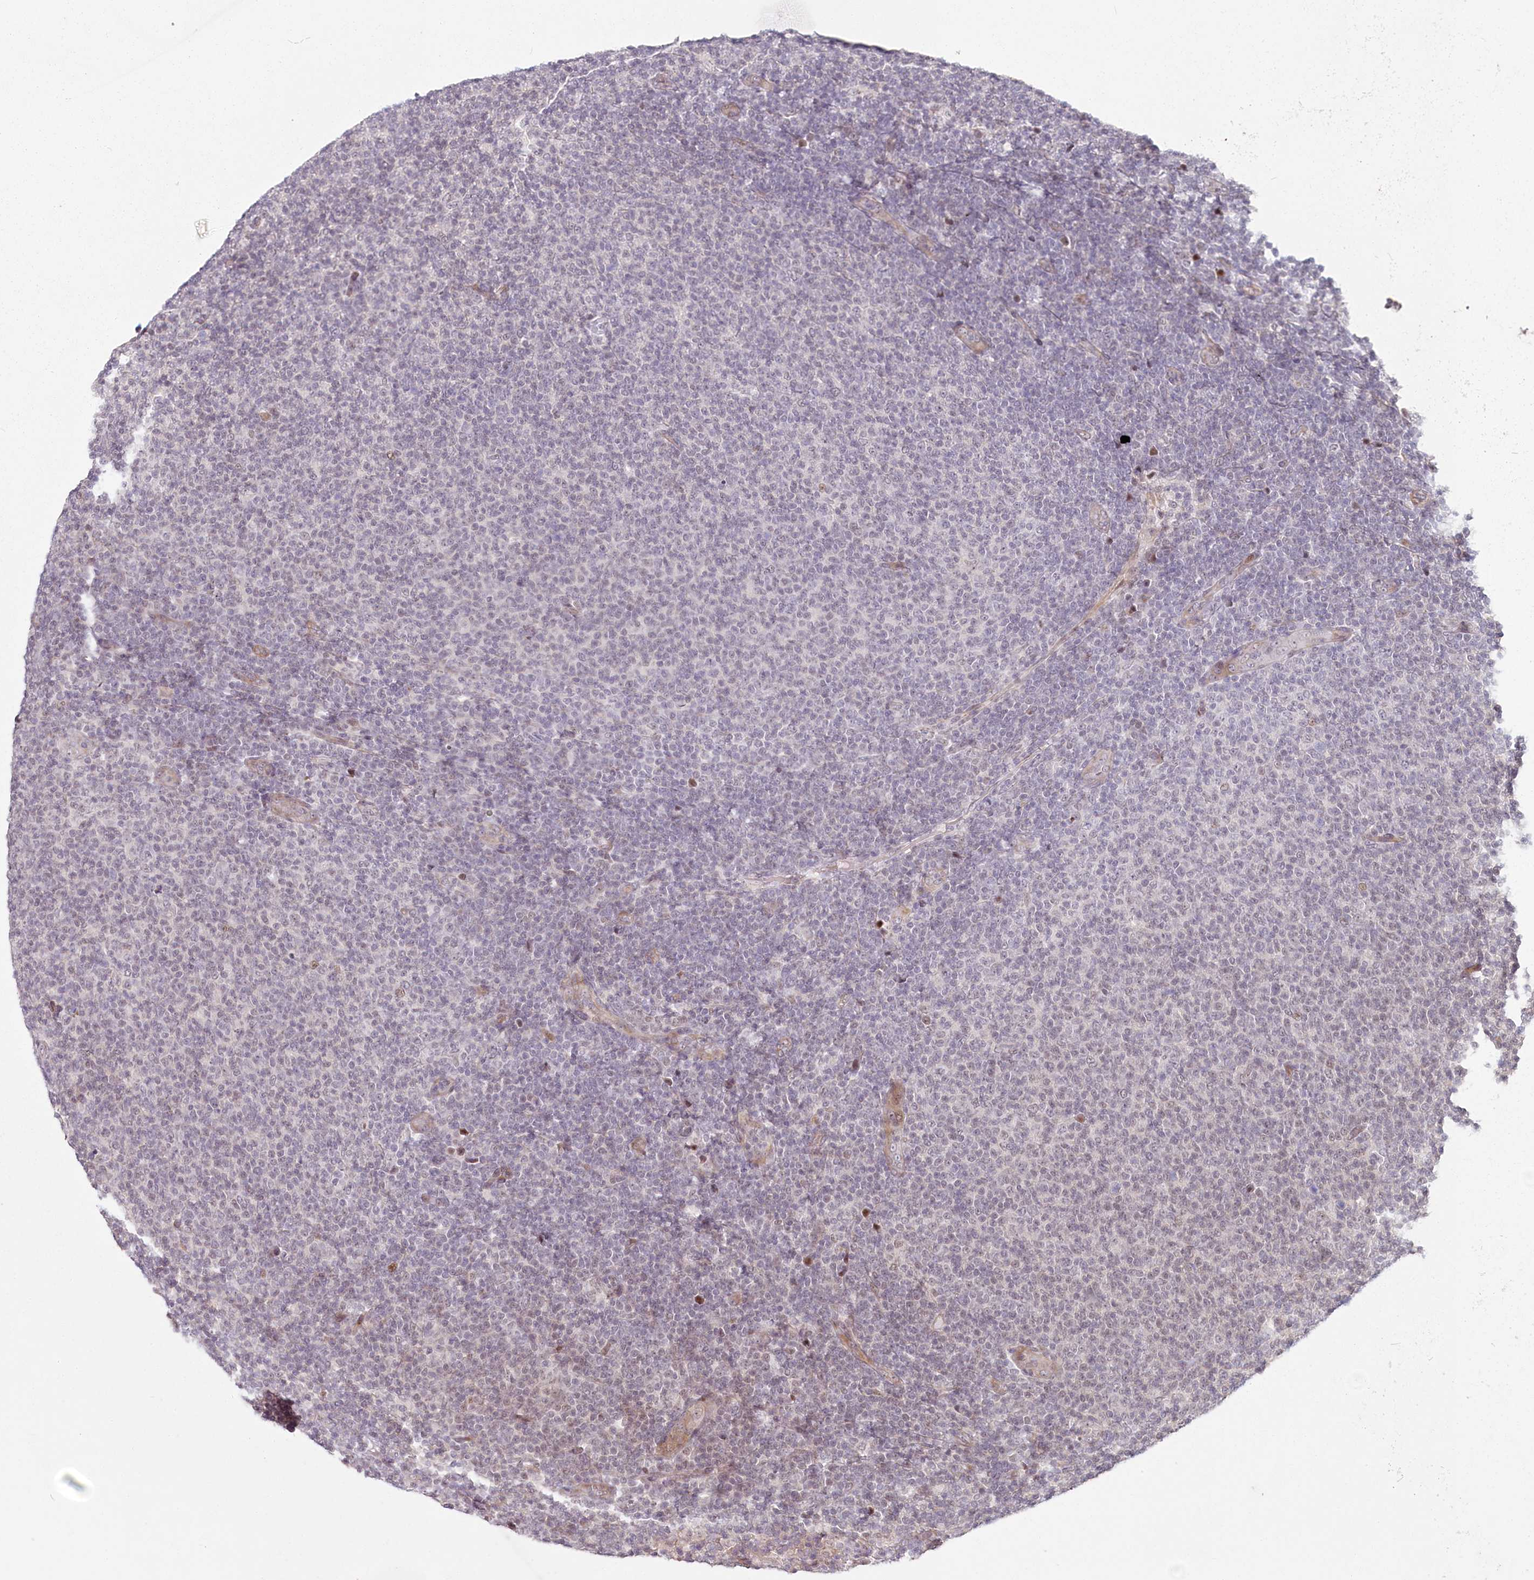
{"staining": {"intensity": "negative", "quantity": "none", "location": "none"}, "tissue": "lymphoma", "cell_type": "Tumor cells", "image_type": "cancer", "snomed": [{"axis": "morphology", "description": "Malignant lymphoma, non-Hodgkin's type, Low grade"}, {"axis": "topography", "description": "Lymph node"}], "caption": "Immunohistochemistry (IHC) of human lymphoma demonstrates no expression in tumor cells.", "gene": "FAM204A", "patient": {"sex": "male", "age": 66}}